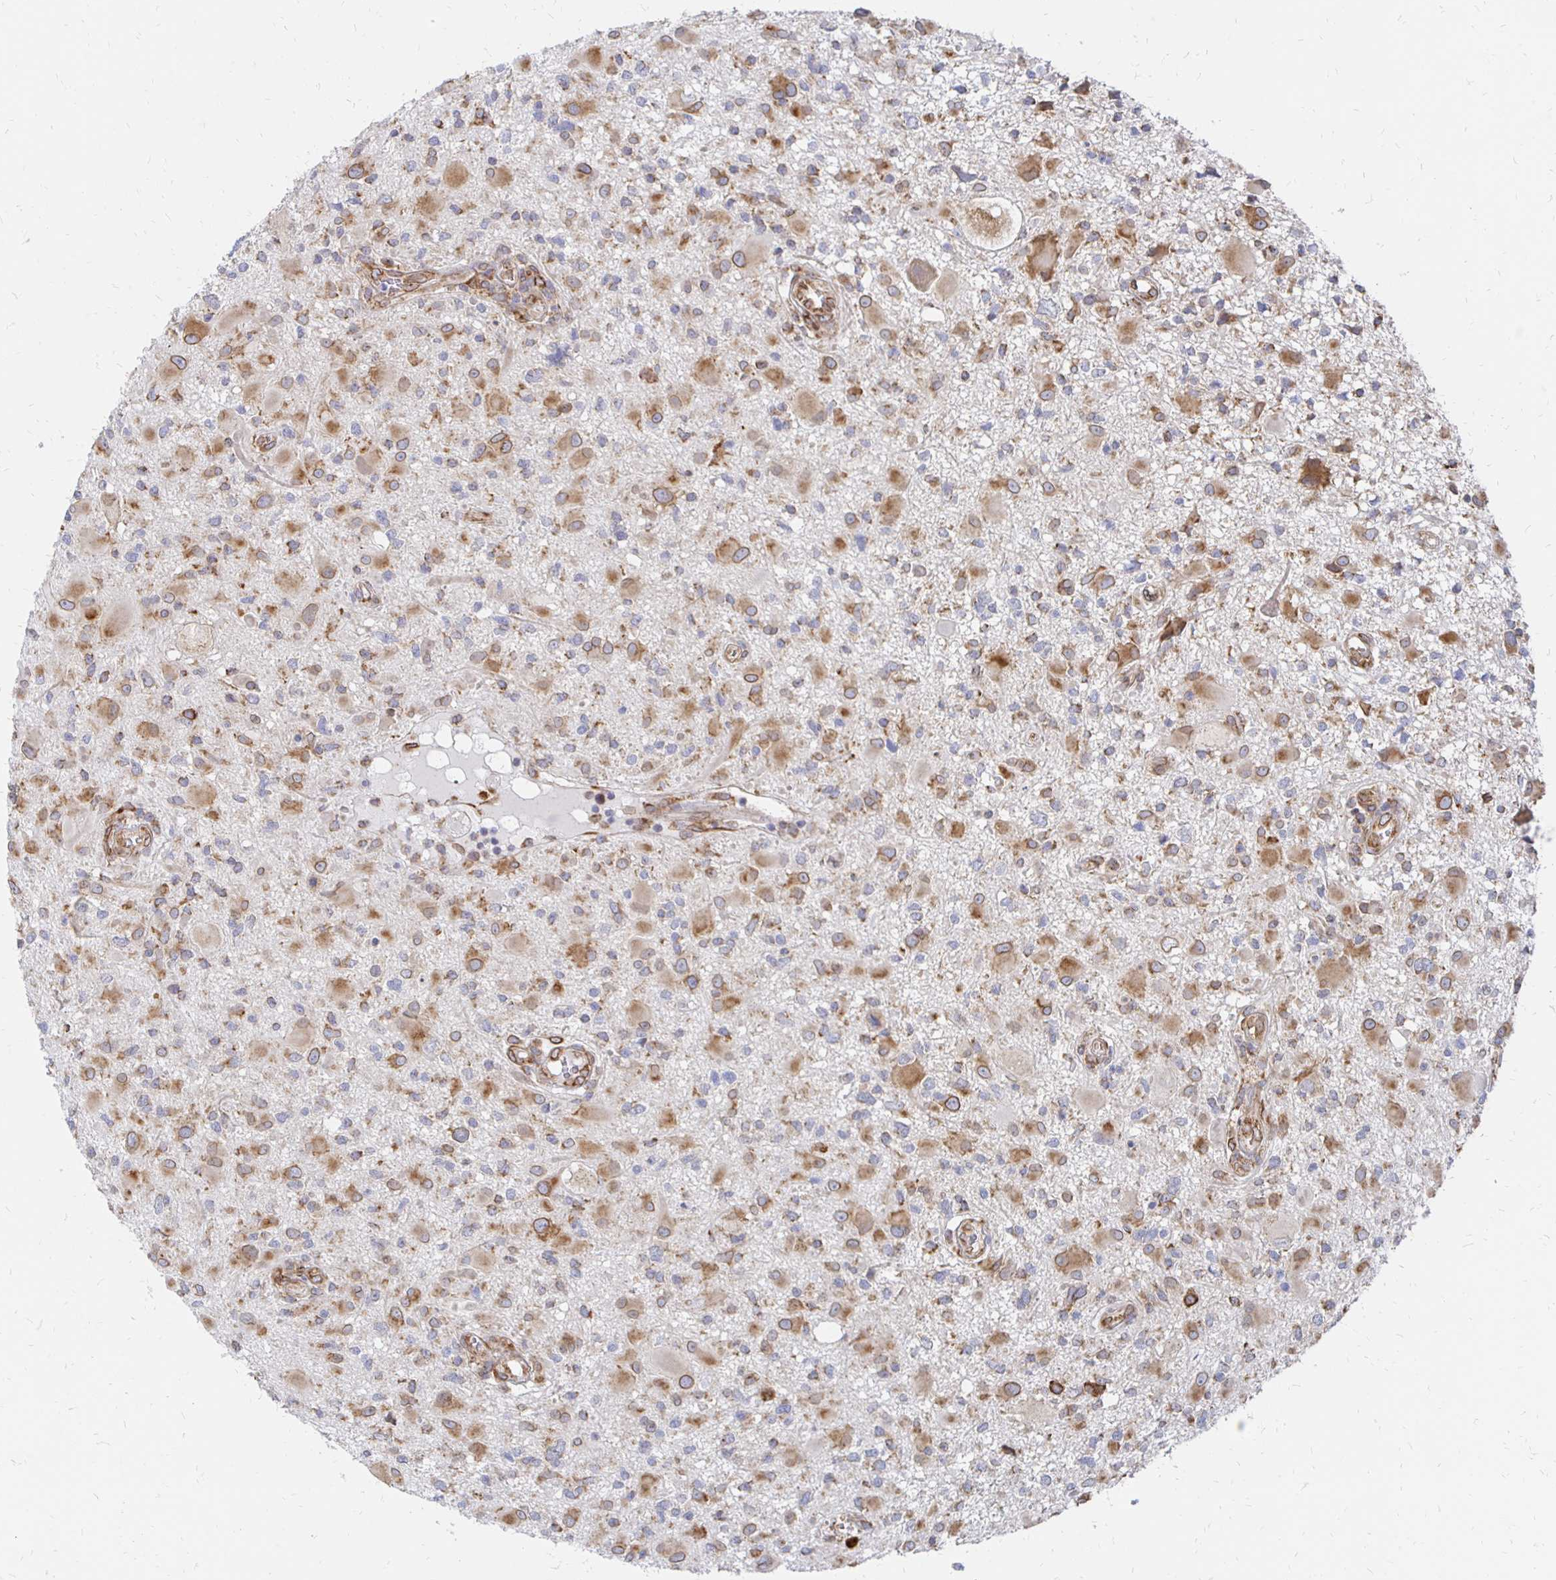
{"staining": {"intensity": "moderate", "quantity": "25%-75%", "location": "cytoplasmic/membranous,nuclear"}, "tissue": "glioma", "cell_type": "Tumor cells", "image_type": "cancer", "snomed": [{"axis": "morphology", "description": "Glioma, malignant, High grade"}, {"axis": "topography", "description": "Brain"}], "caption": "IHC histopathology image of human malignant glioma (high-grade) stained for a protein (brown), which reveals medium levels of moderate cytoplasmic/membranous and nuclear staining in about 25%-75% of tumor cells.", "gene": "PELI3", "patient": {"sex": "male", "age": 54}}